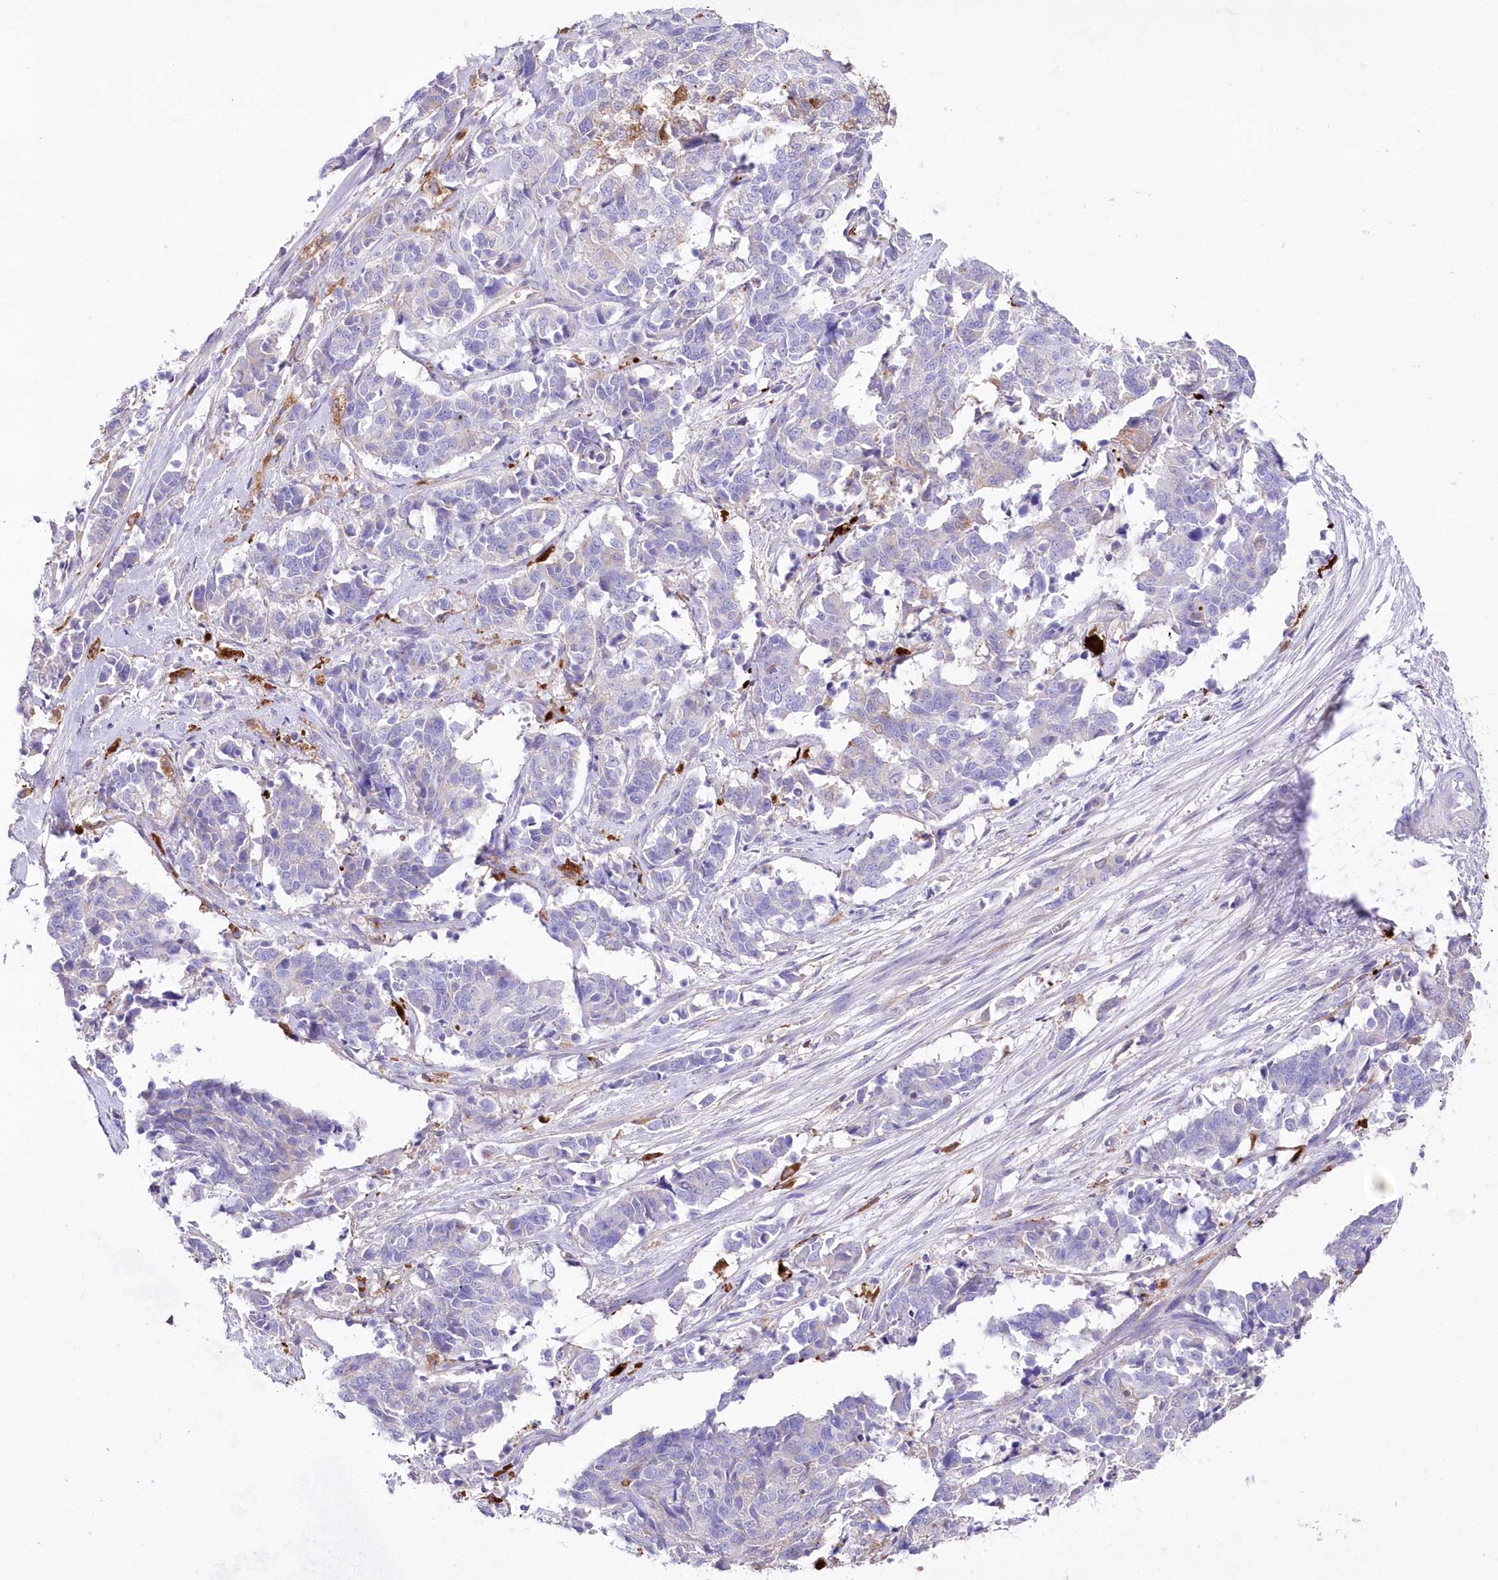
{"staining": {"intensity": "negative", "quantity": "none", "location": "none"}, "tissue": "cervical cancer", "cell_type": "Tumor cells", "image_type": "cancer", "snomed": [{"axis": "morphology", "description": "Normal tissue, NOS"}, {"axis": "morphology", "description": "Squamous cell carcinoma, NOS"}, {"axis": "topography", "description": "Cervix"}], "caption": "The IHC histopathology image has no significant positivity in tumor cells of squamous cell carcinoma (cervical) tissue. The staining was performed using DAB (3,3'-diaminobenzidine) to visualize the protein expression in brown, while the nuclei were stained in blue with hematoxylin (Magnification: 20x).", "gene": "DNAJC19", "patient": {"sex": "female", "age": 35}}